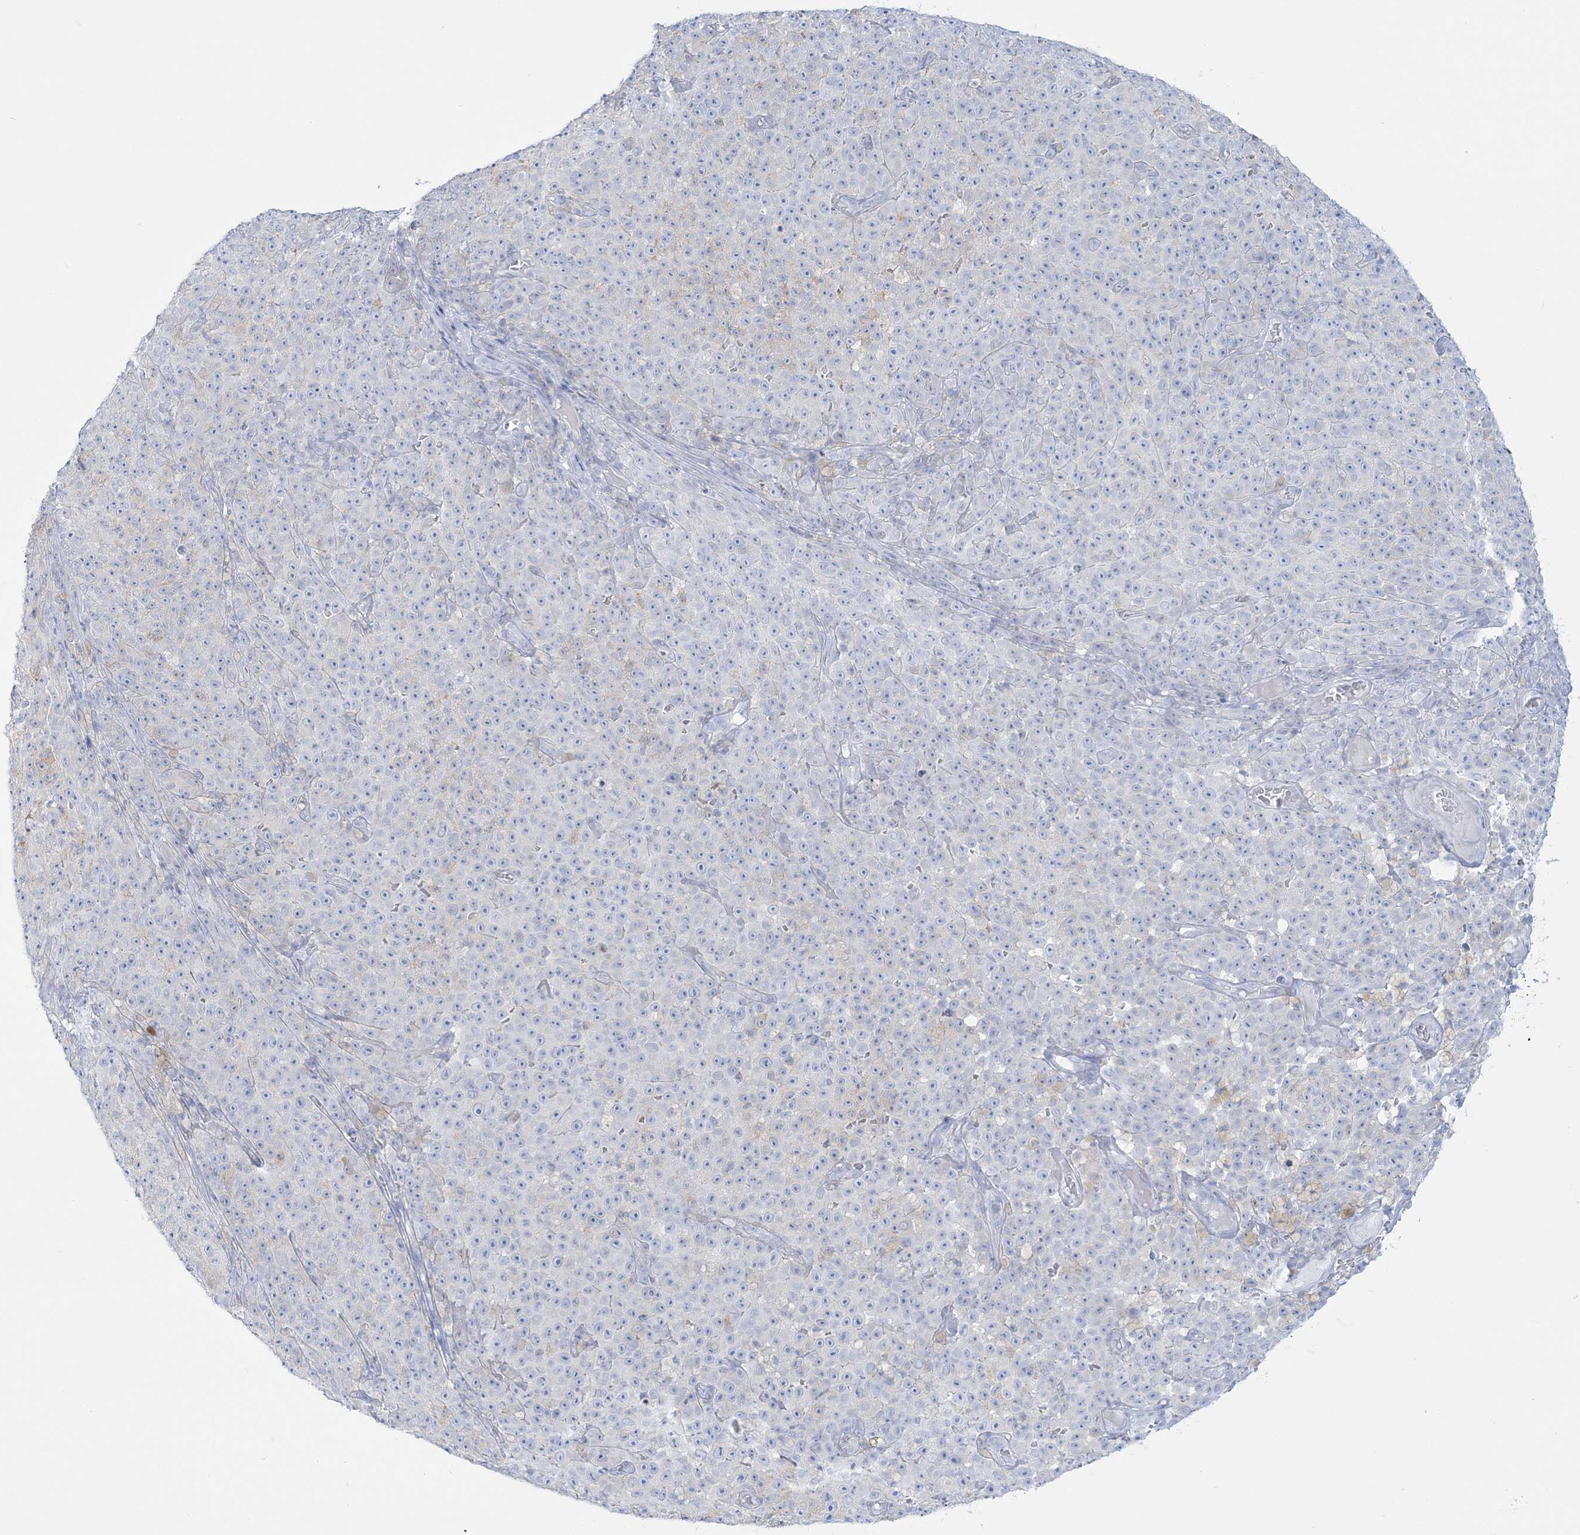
{"staining": {"intensity": "negative", "quantity": "none", "location": "none"}, "tissue": "melanoma", "cell_type": "Tumor cells", "image_type": "cancer", "snomed": [{"axis": "morphology", "description": "Malignant melanoma, NOS"}, {"axis": "topography", "description": "Skin"}], "caption": "Tumor cells are negative for protein expression in human melanoma. Brightfield microscopy of immunohistochemistry (IHC) stained with DAB (3,3'-diaminobenzidine) (brown) and hematoxylin (blue), captured at high magnification.", "gene": "ADGB", "patient": {"sex": "female", "age": 82}}